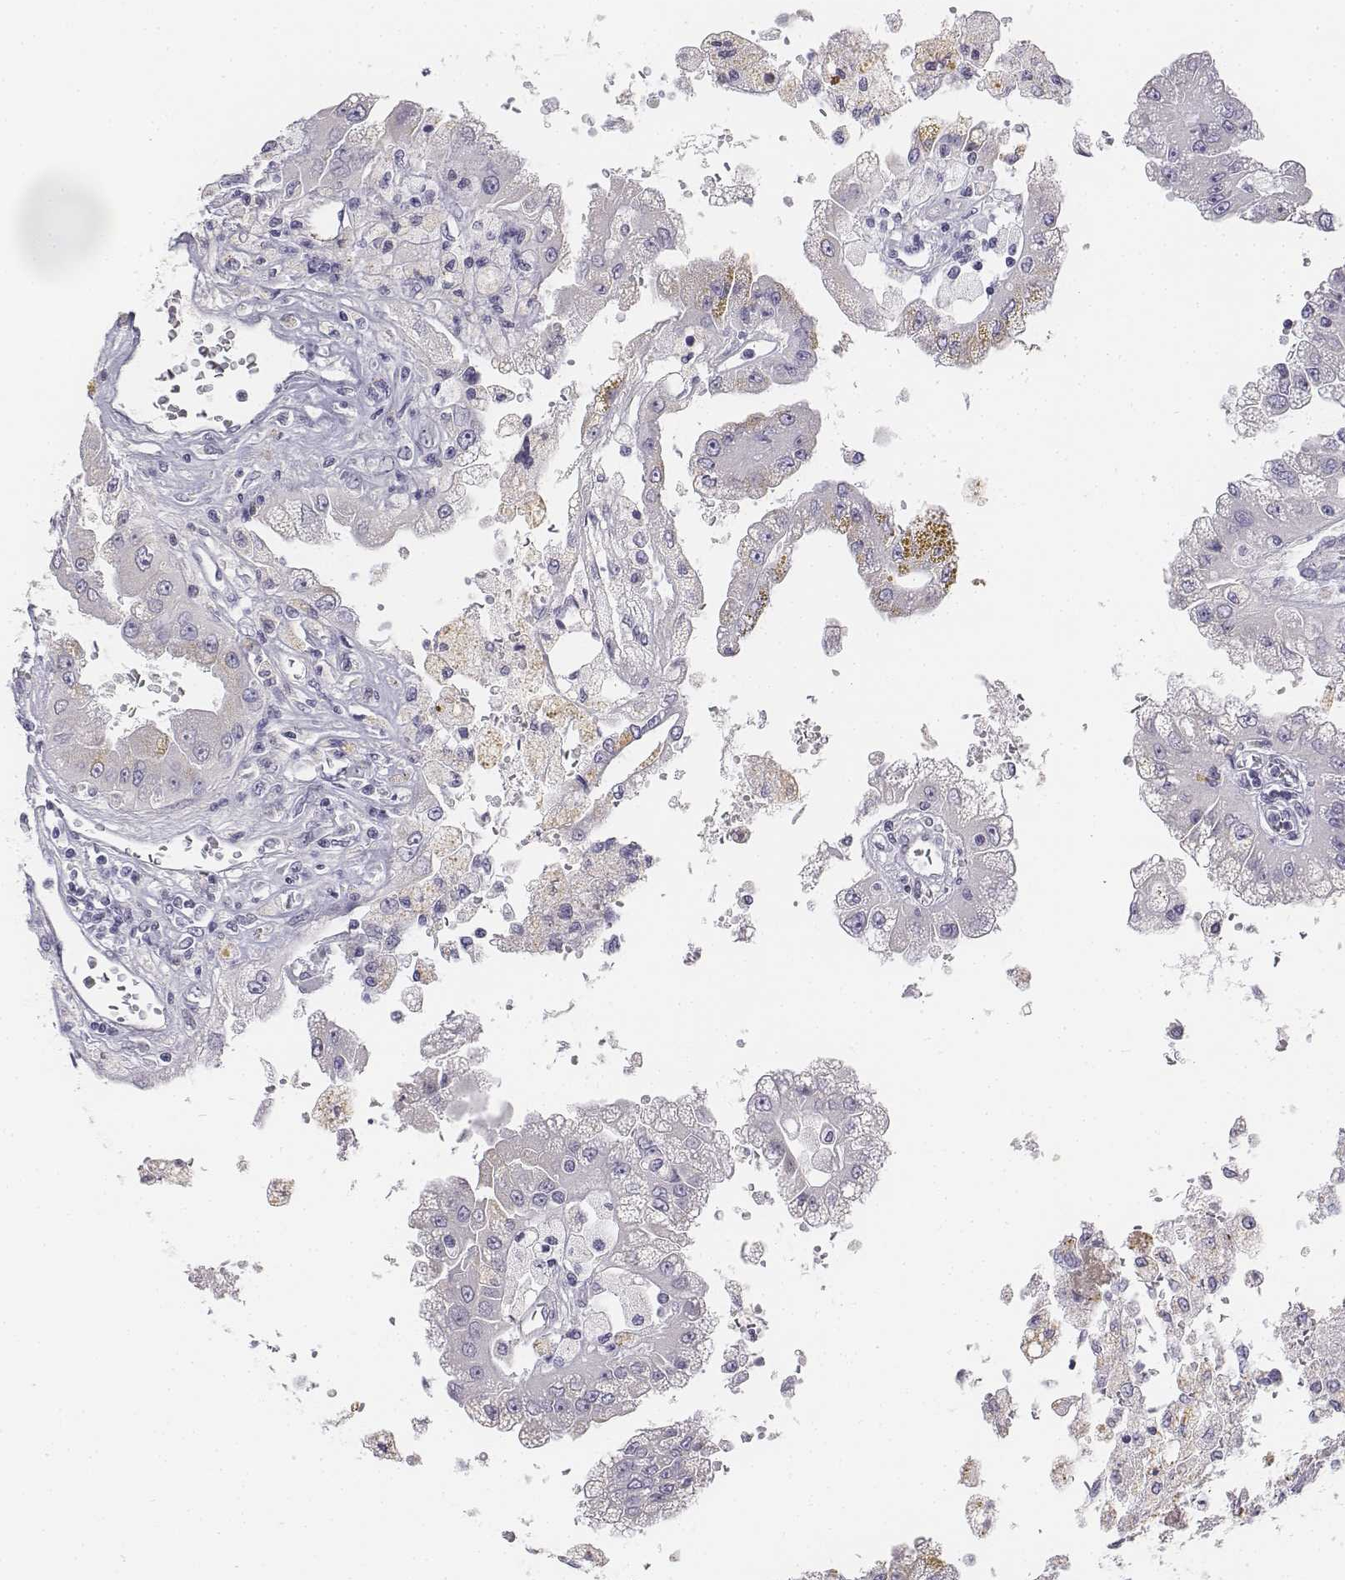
{"staining": {"intensity": "negative", "quantity": "none", "location": "none"}, "tissue": "renal cancer", "cell_type": "Tumor cells", "image_type": "cancer", "snomed": [{"axis": "morphology", "description": "Adenocarcinoma, NOS"}, {"axis": "topography", "description": "Kidney"}], "caption": "High power microscopy histopathology image of an immunohistochemistry (IHC) image of renal cancer, revealing no significant positivity in tumor cells. (Stains: DAB (3,3'-diaminobenzidine) immunohistochemistry with hematoxylin counter stain, Microscopy: brightfield microscopy at high magnification).", "gene": "UCN2", "patient": {"sex": "male", "age": 58}}